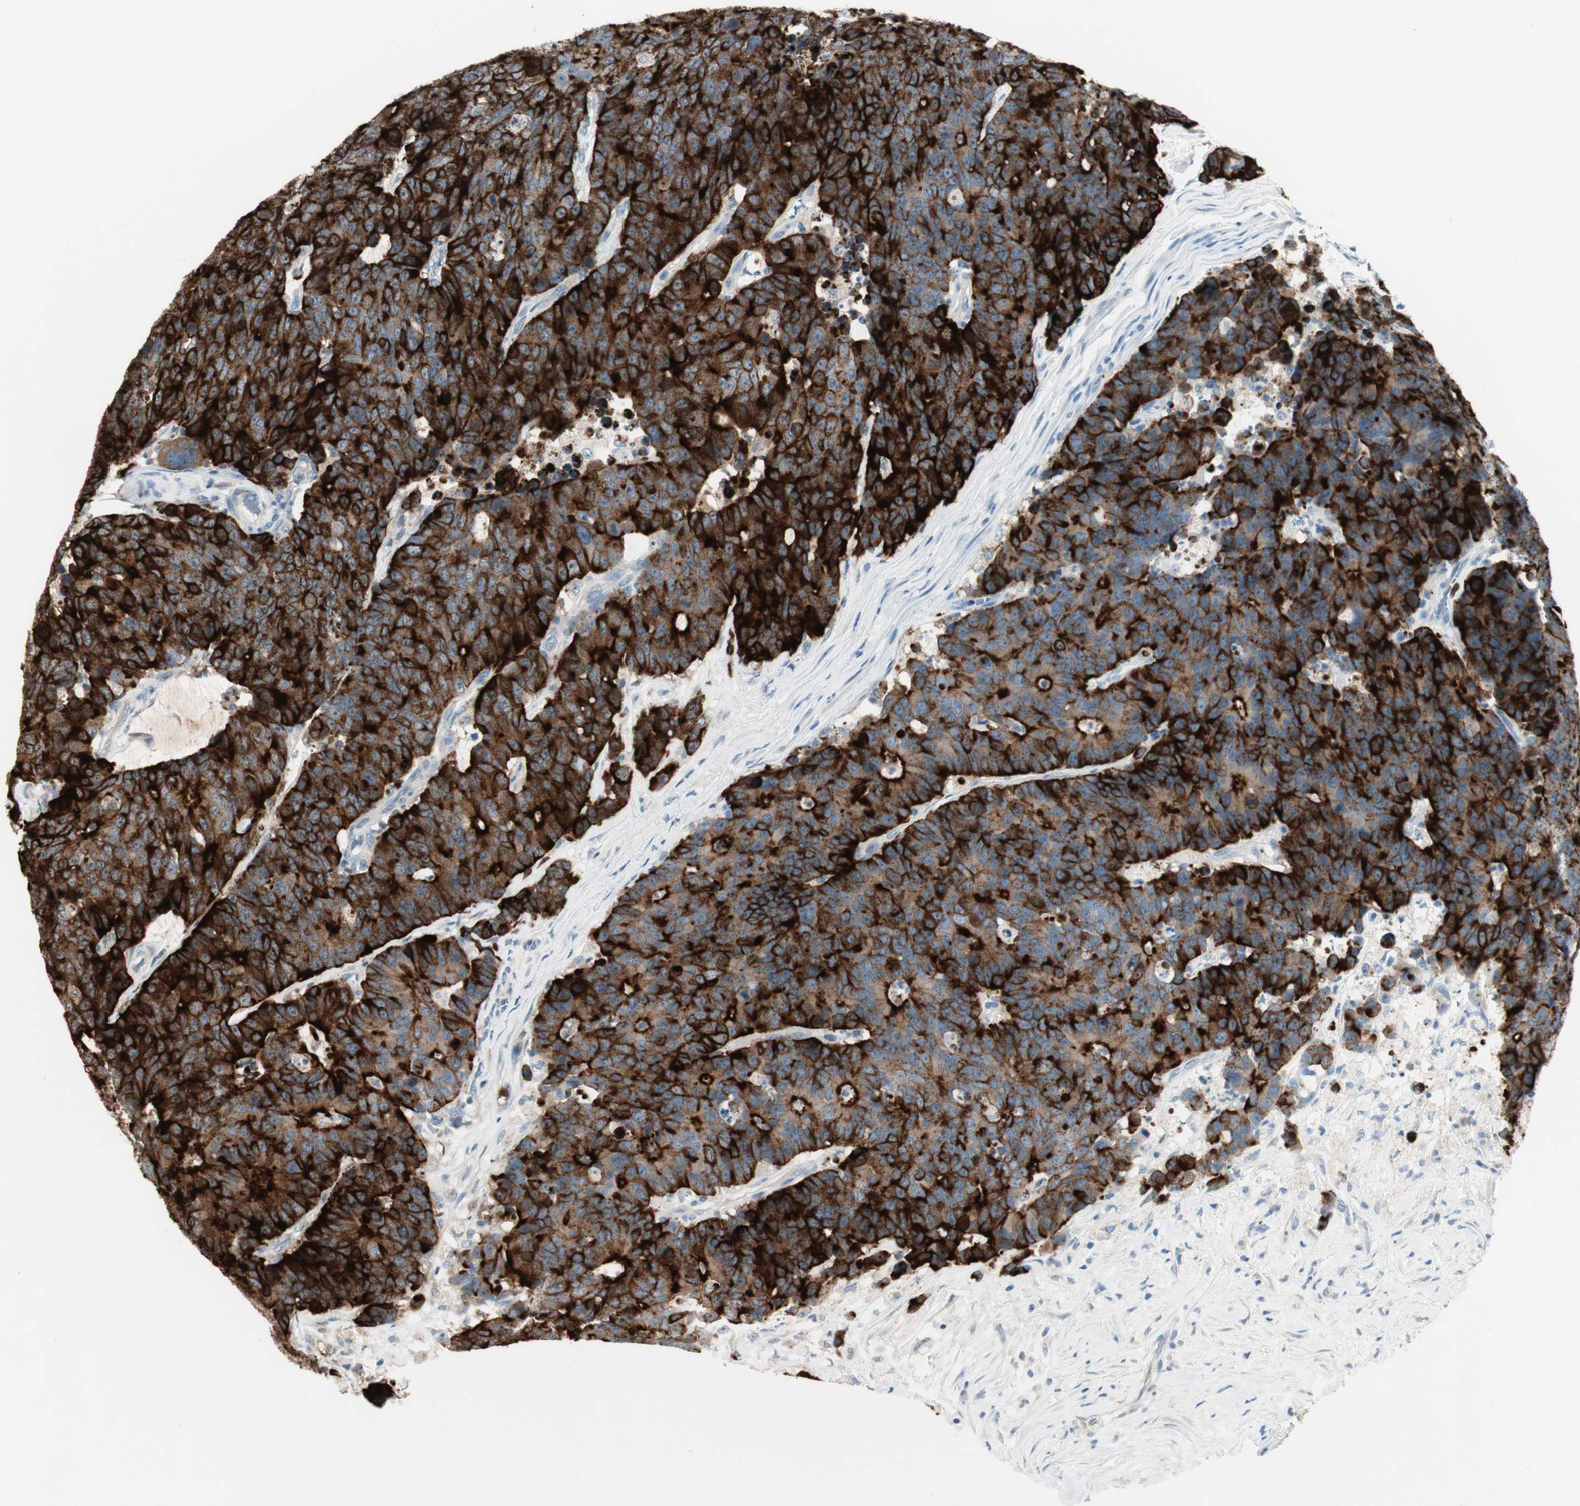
{"staining": {"intensity": "strong", "quantity": ">75%", "location": "cytoplasmic/membranous"}, "tissue": "colorectal cancer", "cell_type": "Tumor cells", "image_type": "cancer", "snomed": [{"axis": "morphology", "description": "Adenocarcinoma, NOS"}, {"axis": "topography", "description": "Colon"}], "caption": "A photomicrograph of colorectal adenocarcinoma stained for a protein displays strong cytoplasmic/membranous brown staining in tumor cells.", "gene": "SPINK4", "patient": {"sex": "female", "age": 86}}